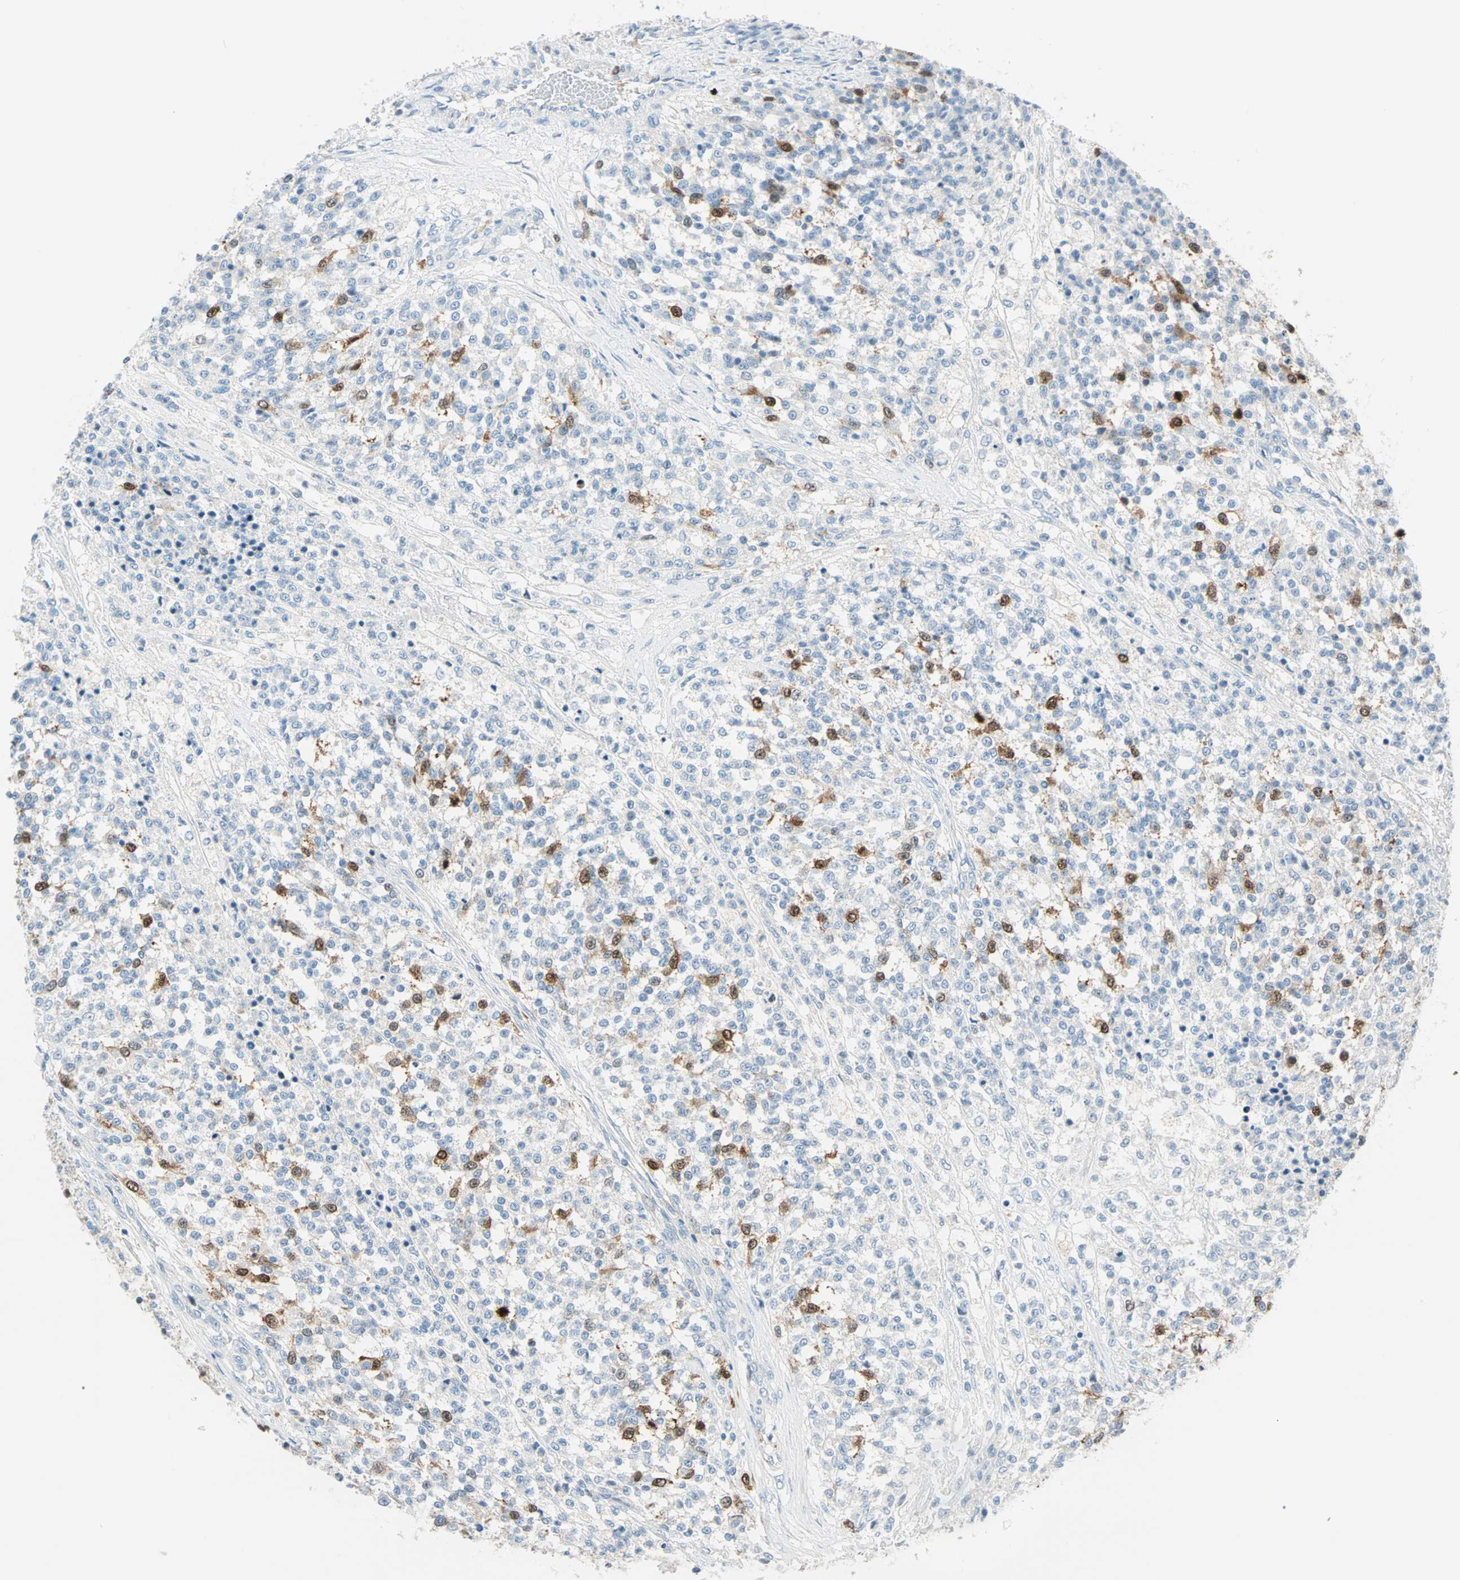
{"staining": {"intensity": "moderate", "quantity": "25%-75%", "location": "cytoplasmic/membranous,nuclear"}, "tissue": "testis cancer", "cell_type": "Tumor cells", "image_type": "cancer", "snomed": [{"axis": "morphology", "description": "Seminoma, NOS"}, {"axis": "topography", "description": "Testis"}], "caption": "This is an image of immunohistochemistry staining of testis seminoma, which shows moderate positivity in the cytoplasmic/membranous and nuclear of tumor cells.", "gene": "PTTG1", "patient": {"sex": "male", "age": 59}}